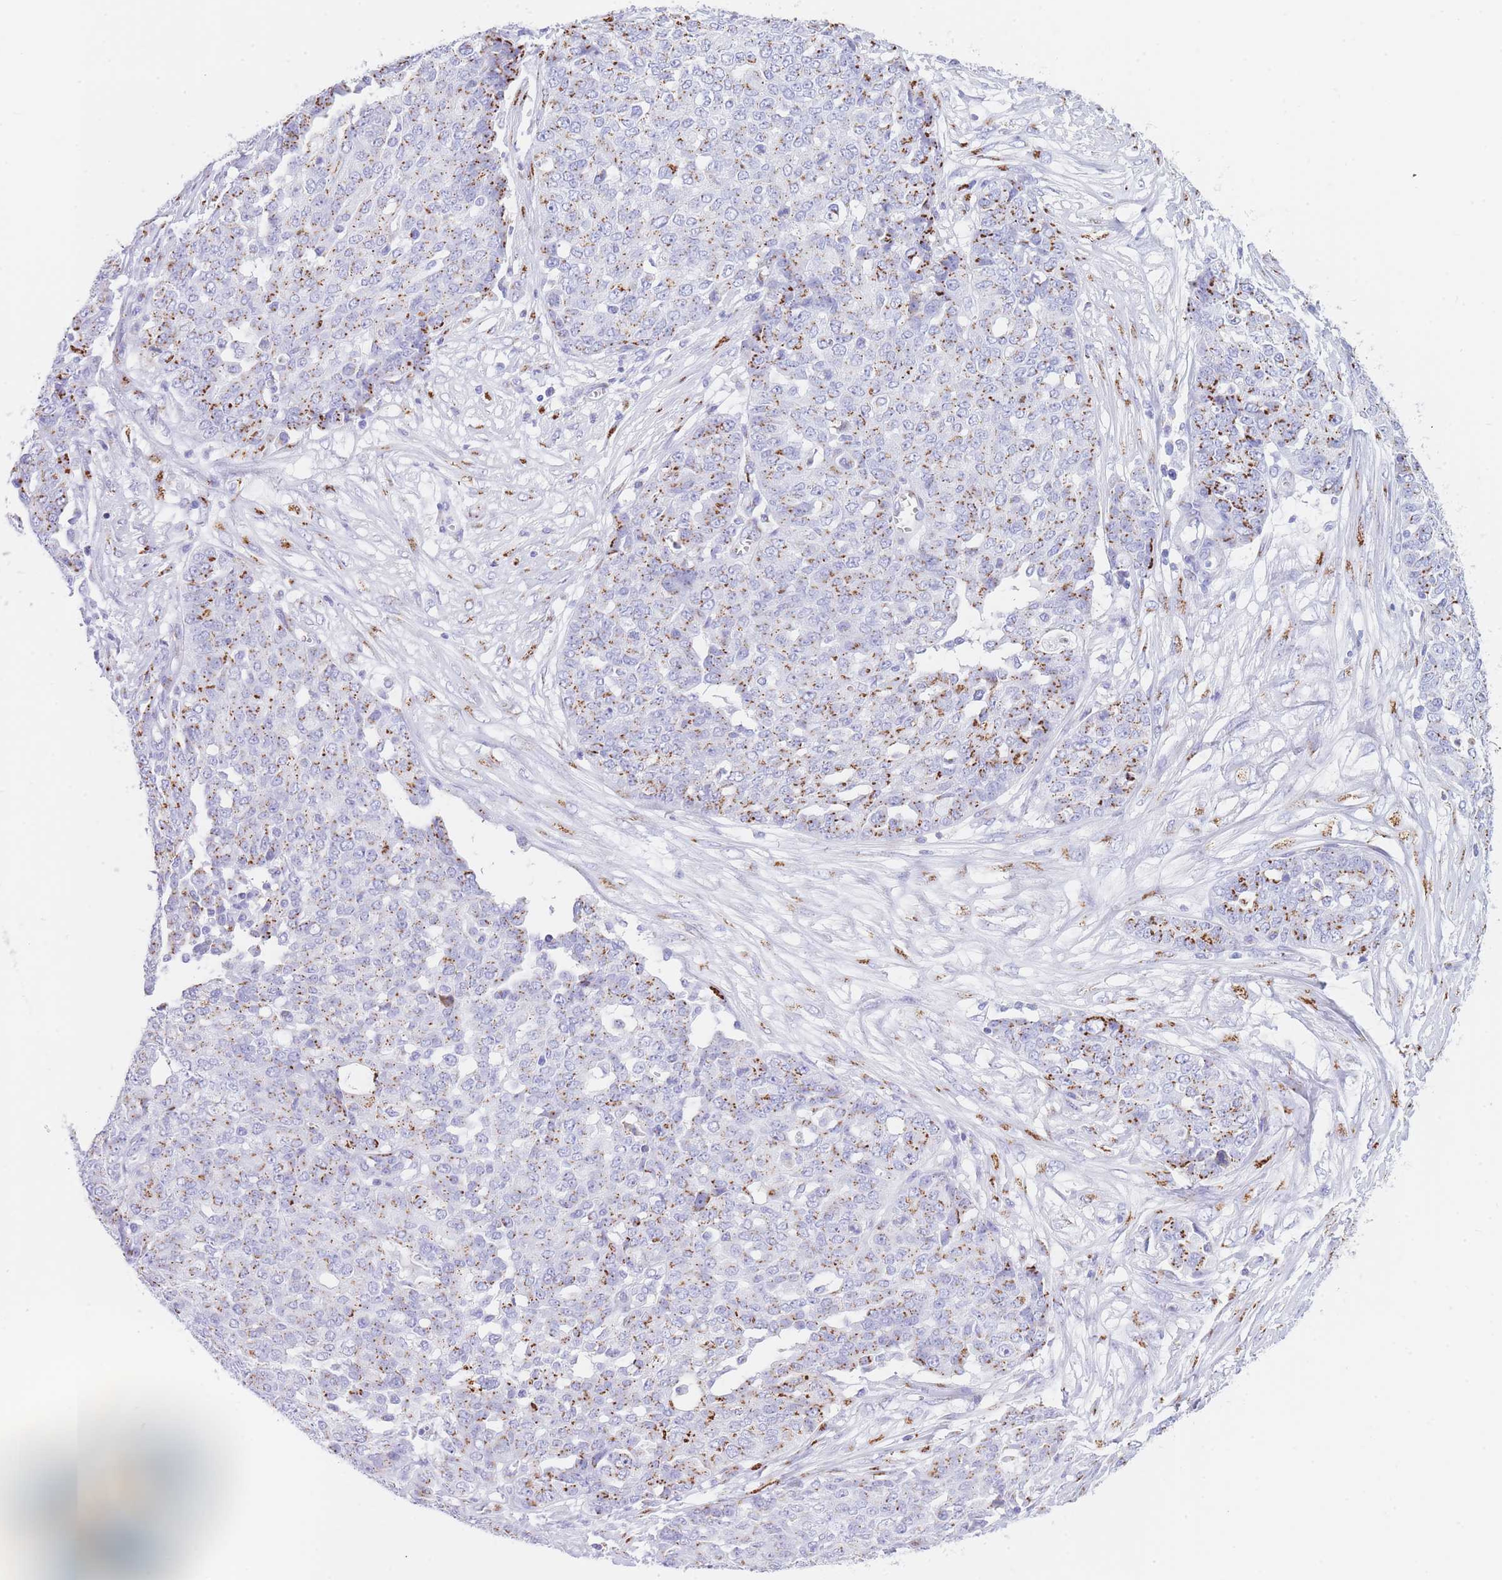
{"staining": {"intensity": "strong", "quantity": "25%-75%", "location": "cytoplasmic/membranous"}, "tissue": "ovarian cancer", "cell_type": "Tumor cells", "image_type": "cancer", "snomed": [{"axis": "morphology", "description": "Cystadenocarcinoma, serous, NOS"}, {"axis": "topography", "description": "Soft tissue"}, {"axis": "topography", "description": "Ovary"}], "caption": "High-magnification brightfield microscopy of serous cystadenocarcinoma (ovarian) stained with DAB (brown) and counterstained with hematoxylin (blue). tumor cells exhibit strong cytoplasmic/membranous expression is appreciated in approximately25%-75% of cells.", "gene": "FAM3C", "patient": {"sex": "female", "age": 57}}